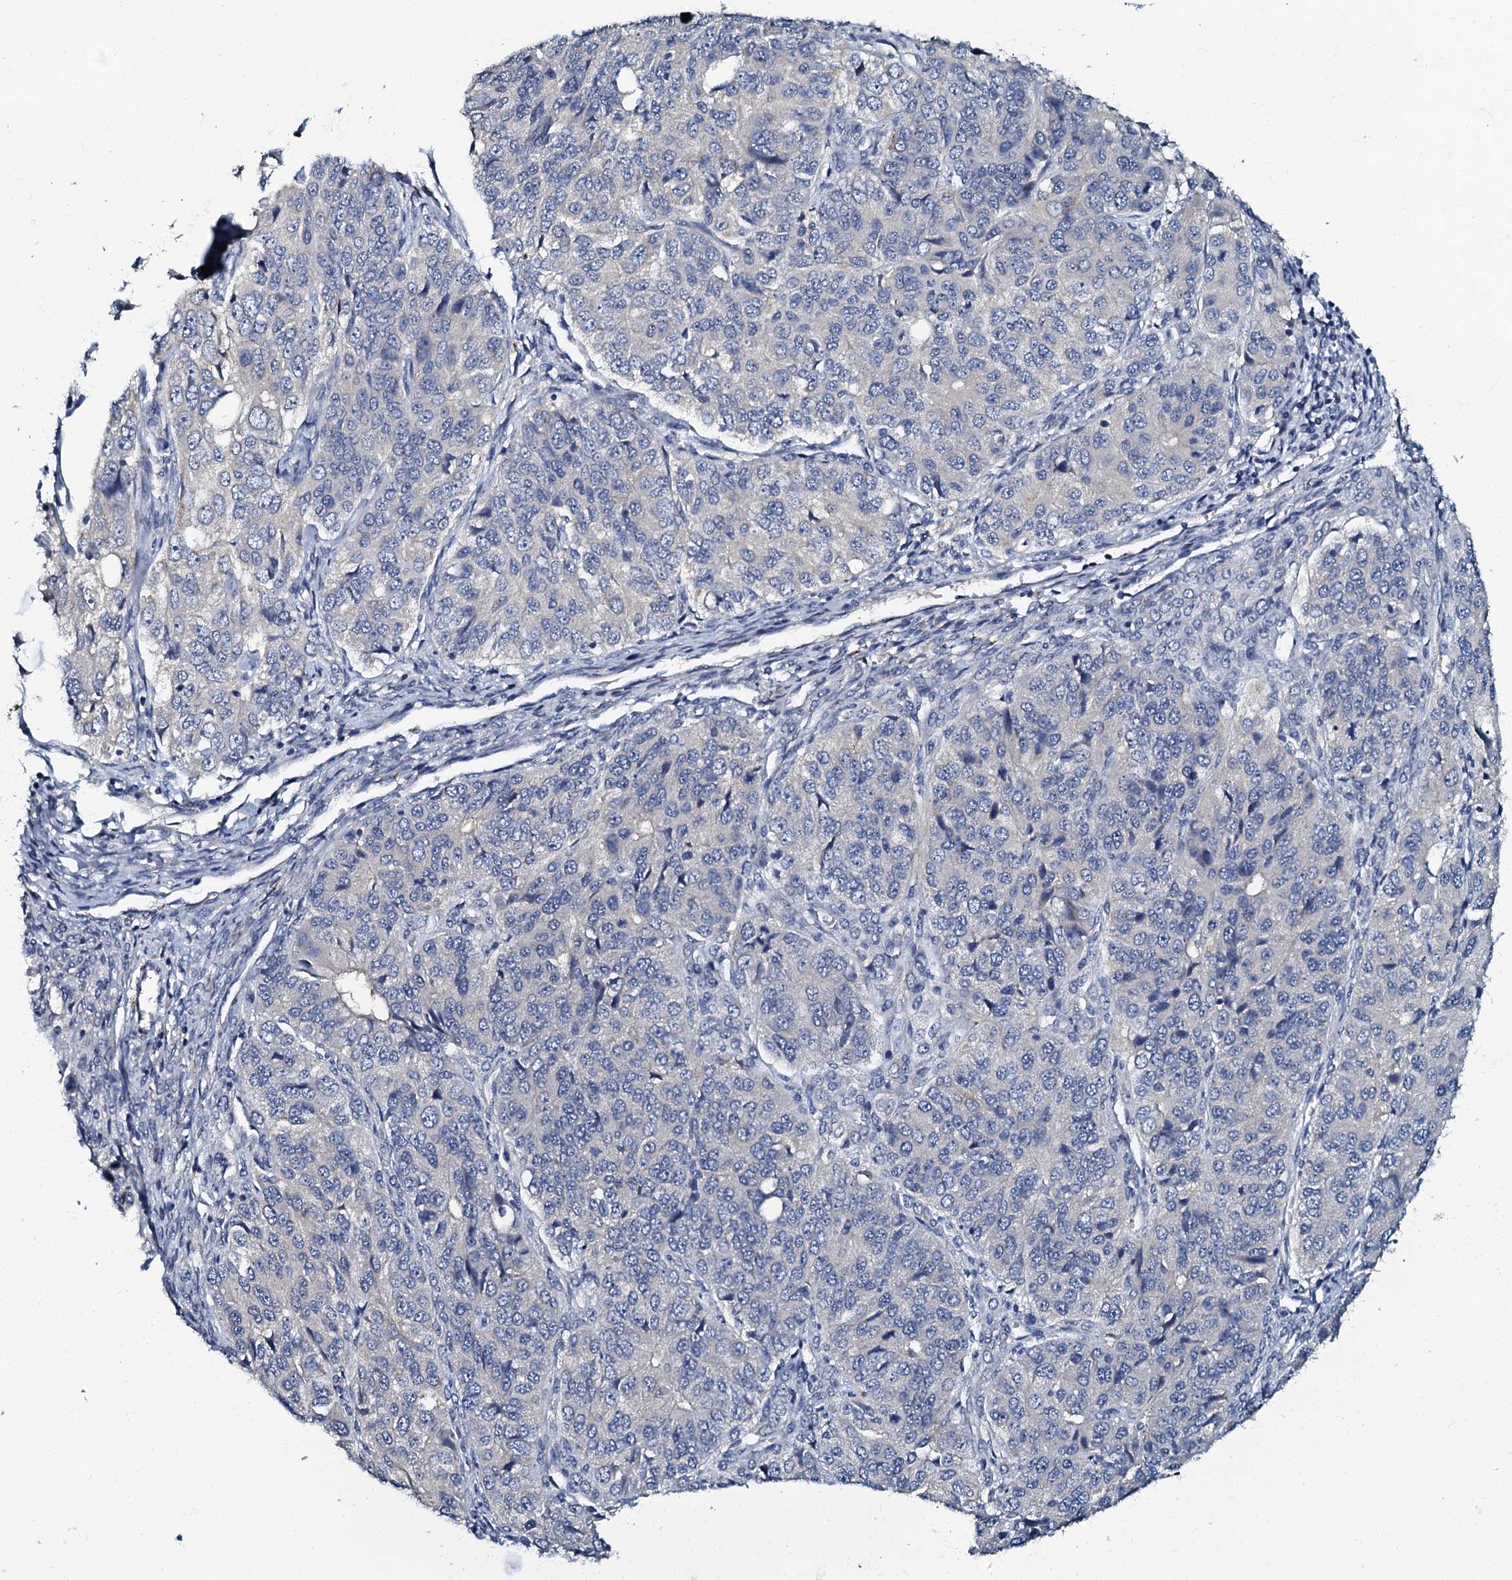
{"staining": {"intensity": "negative", "quantity": "none", "location": "none"}, "tissue": "ovarian cancer", "cell_type": "Tumor cells", "image_type": "cancer", "snomed": [{"axis": "morphology", "description": "Carcinoma, endometroid"}, {"axis": "topography", "description": "Ovary"}], "caption": "High magnification brightfield microscopy of ovarian cancer (endometroid carcinoma) stained with DAB (3,3'-diaminobenzidine) (brown) and counterstained with hematoxylin (blue): tumor cells show no significant expression.", "gene": "OLAH", "patient": {"sex": "female", "age": 51}}